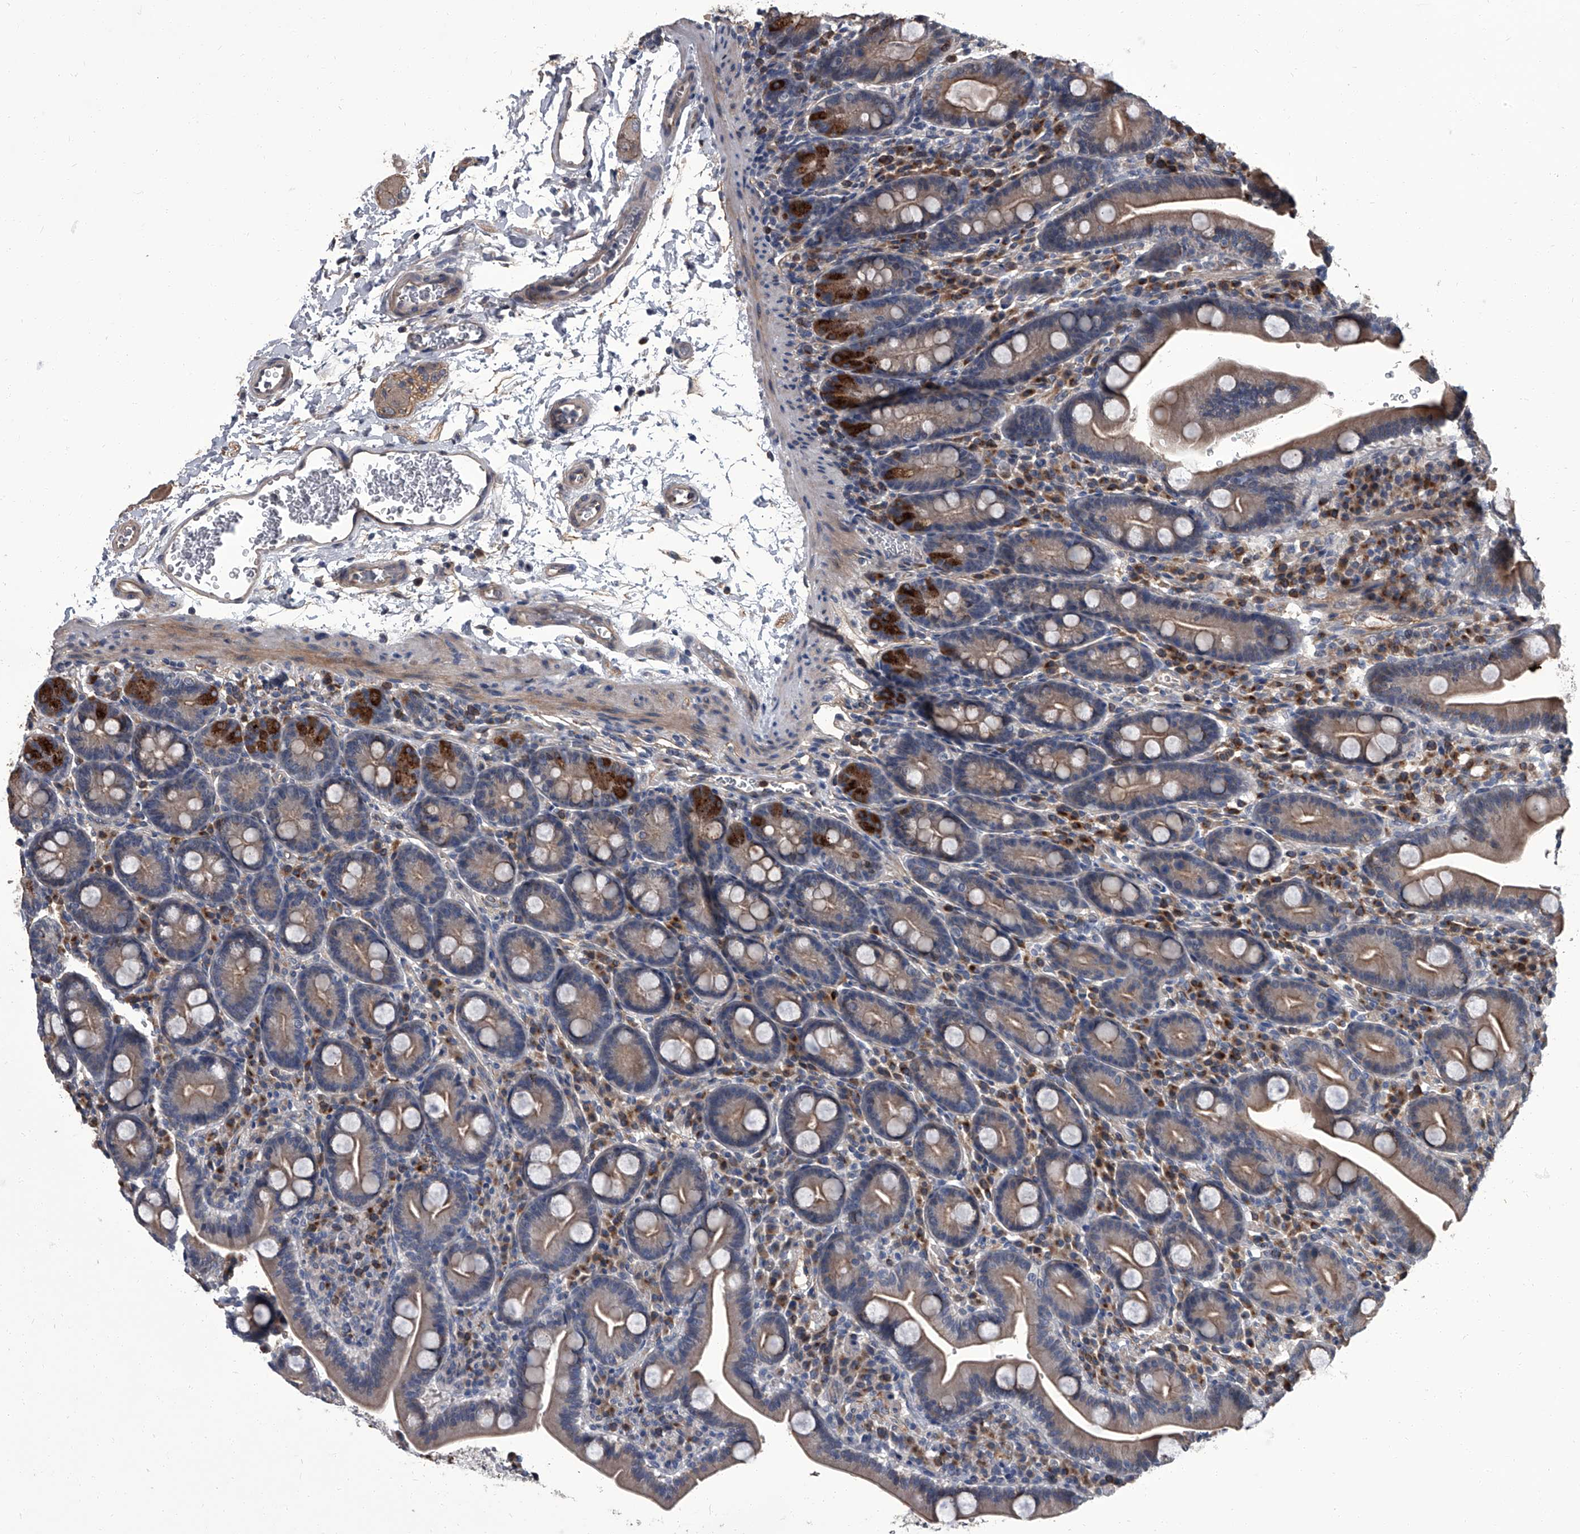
{"staining": {"intensity": "strong", "quantity": "<25%", "location": "cytoplasmic/membranous"}, "tissue": "duodenum", "cell_type": "Glandular cells", "image_type": "normal", "snomed": [{"axis": "morphology", "description": "Normal tissue, NOS"}, {"axis": "topography", "description": "Duodenum"}], "caption": "Brown immunohistochemical staining in normal human duodenum demonstrates strong cytoplasmic/membranous positivity in about <25% of glandular cells.", "gene": "SIRT4", "patient": {"sex": "male", "age": 35}}